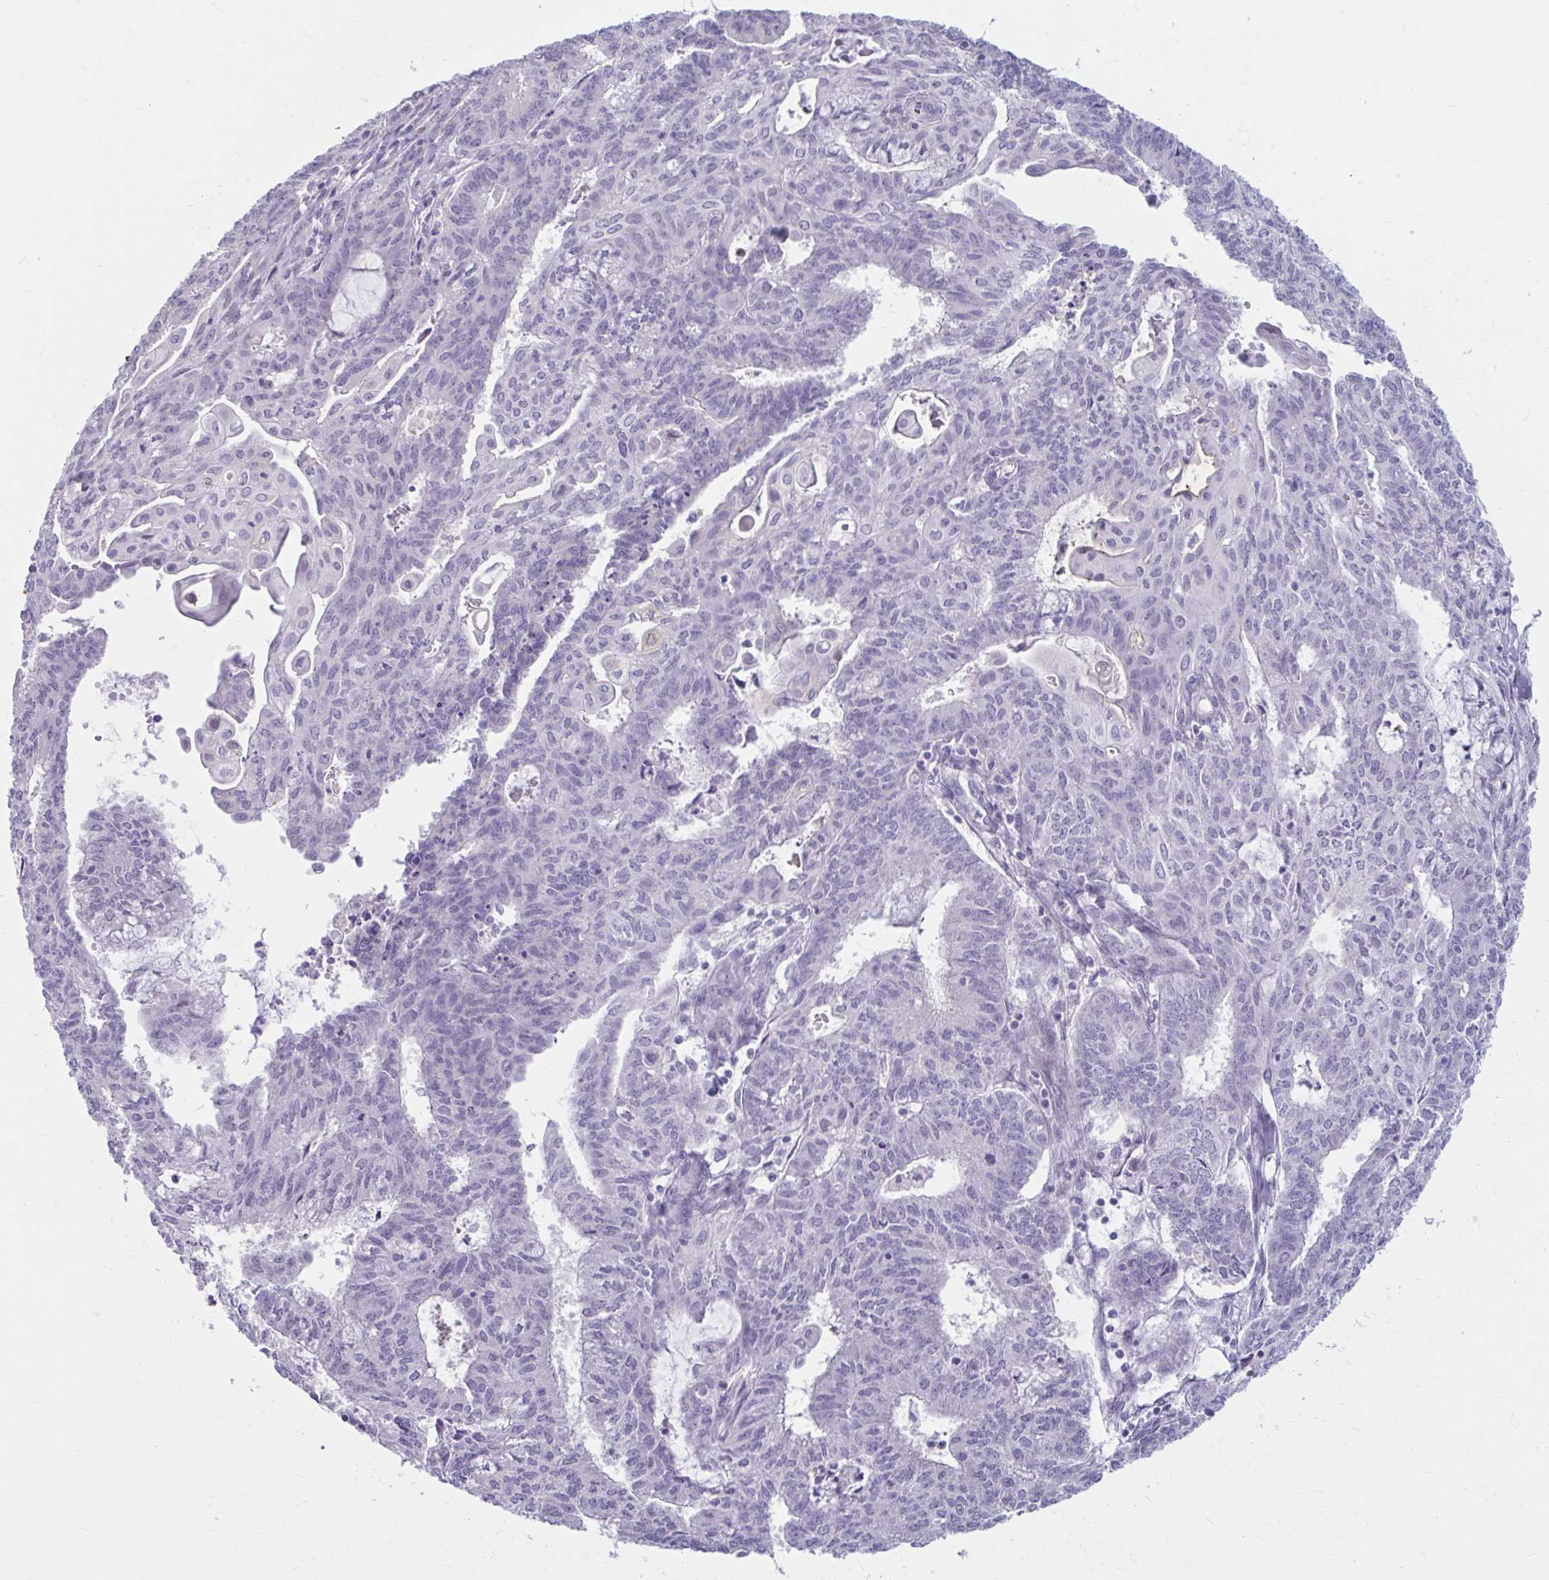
{"staining": {"intensity": "negative", "quantity": "none", "location": "none"}, "tissue": "endometrial cancer", "cell_type": "Tumor cells", "image_type": "cancer", "snomed": [{"axis": "morphology", "description": "Adenocarcinoma, NOS"}, {"axis": "topography", "description": "Endometrium"}], "caption": "The photomicrograph displays no significant expression in tumor cells of adenocarcinoma (endometrial).", "gene": "MSMO1", "patient": {"sex": "female", "age": 61}}